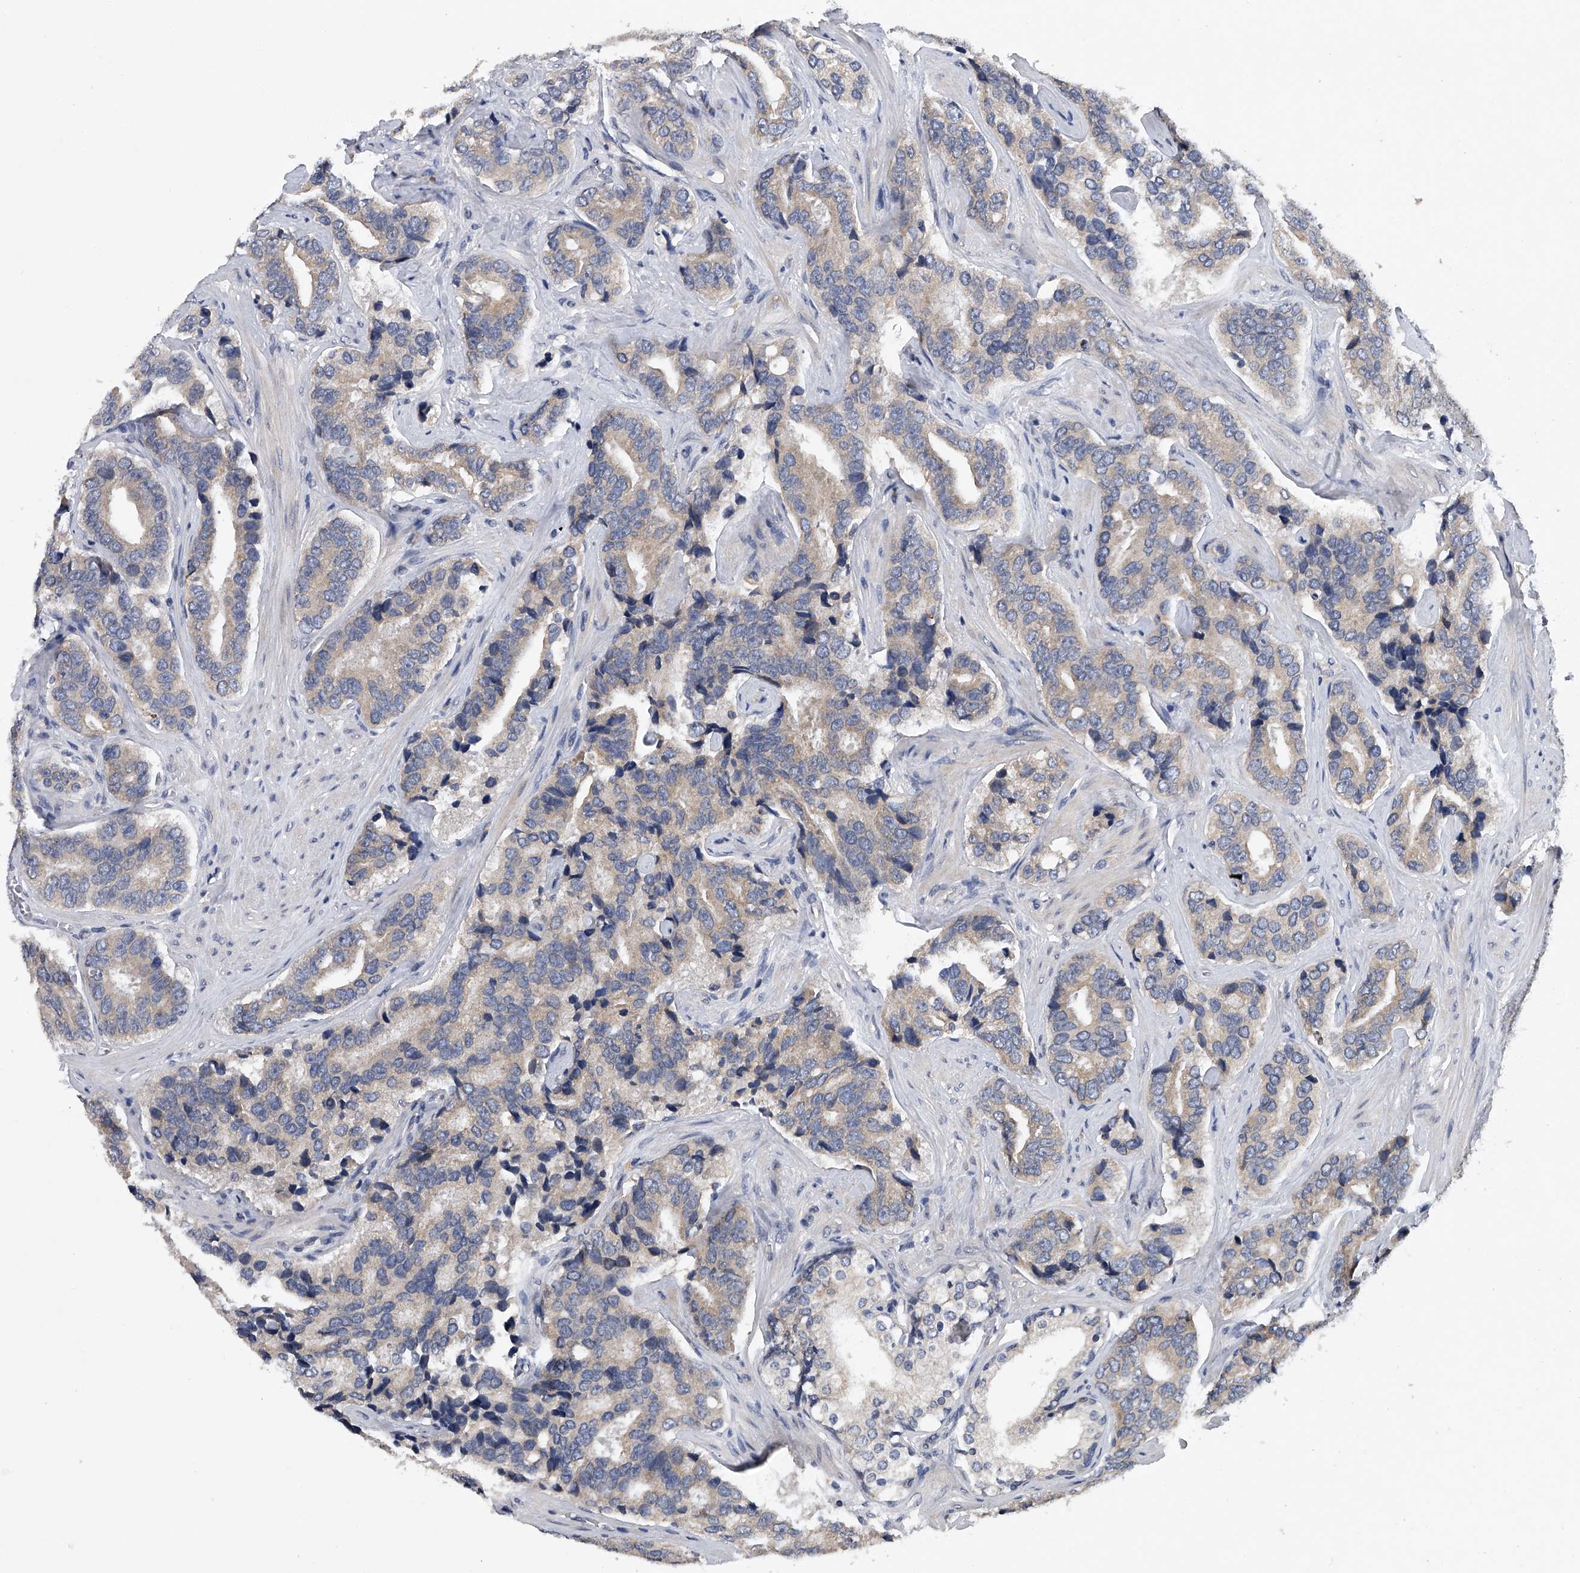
{"staining": {"intensity": "weak", "quantity": ">75%", "location": "cytoplasmic/membranous"}, "tissue": "prostate cancer", "cell_type": "Tumor cells", "image_type": "cancer", "snomed": [{"axis": "morphology", "description": "Adenocarcinoma, High grade"}, {"axis": "topography", "description": "Prostate"}], "caption": "Protein expression analysis of prostate cancer (adenocarcinoma (high-grade)) demonstrates weak cytoplasmic/membranous staining in approximately >75% of tumor cells. (IHC, brightfield microscopy, high magnification).", "gene": "RNF5", "patient": {"sex": "male", "age": 60}}